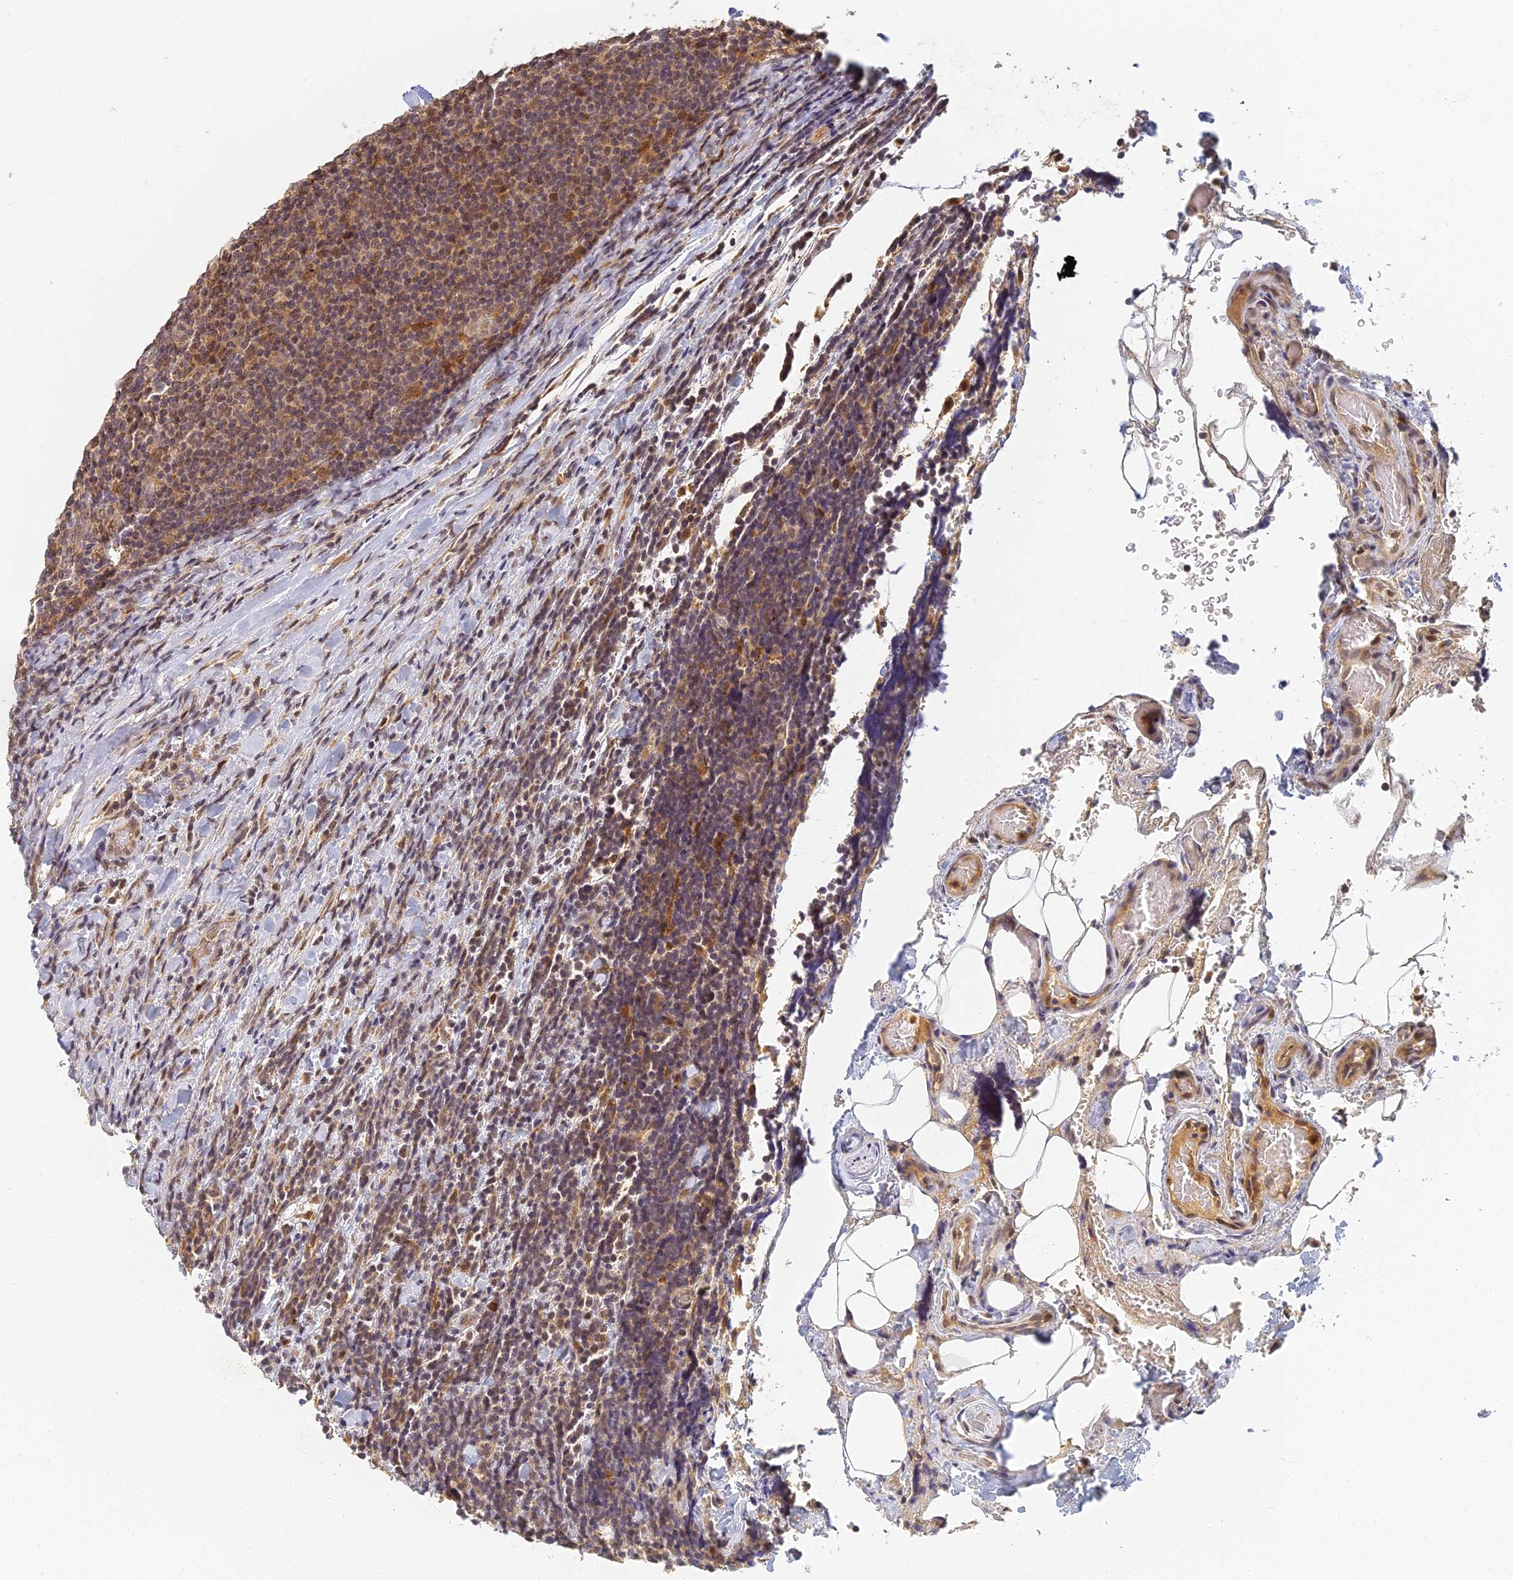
{"staining": {"intensity": "moderate", "quantity": ">75%", "location": "cytoplasmic/membranous"}, "tissue": "lymphoma", "cell_type": "Tumor cells", "image_type": "cancer", "snomed": [{"axis": "morphology", "description": "Malignant lymphoma, non-Hodgkin's type, Low grade"}, {"axis": "topography", "description": "Lymph node"}], "caption": "This micrograph shows lymphoma stained with IHC to label a protein in brown. The cytoplasmic/membranous of tumor cells show moderate positivity for the protein. Nuclei are counter-stained blue.", "gene": "RGL3", "patient": {"sex": "male", "age": 66}}